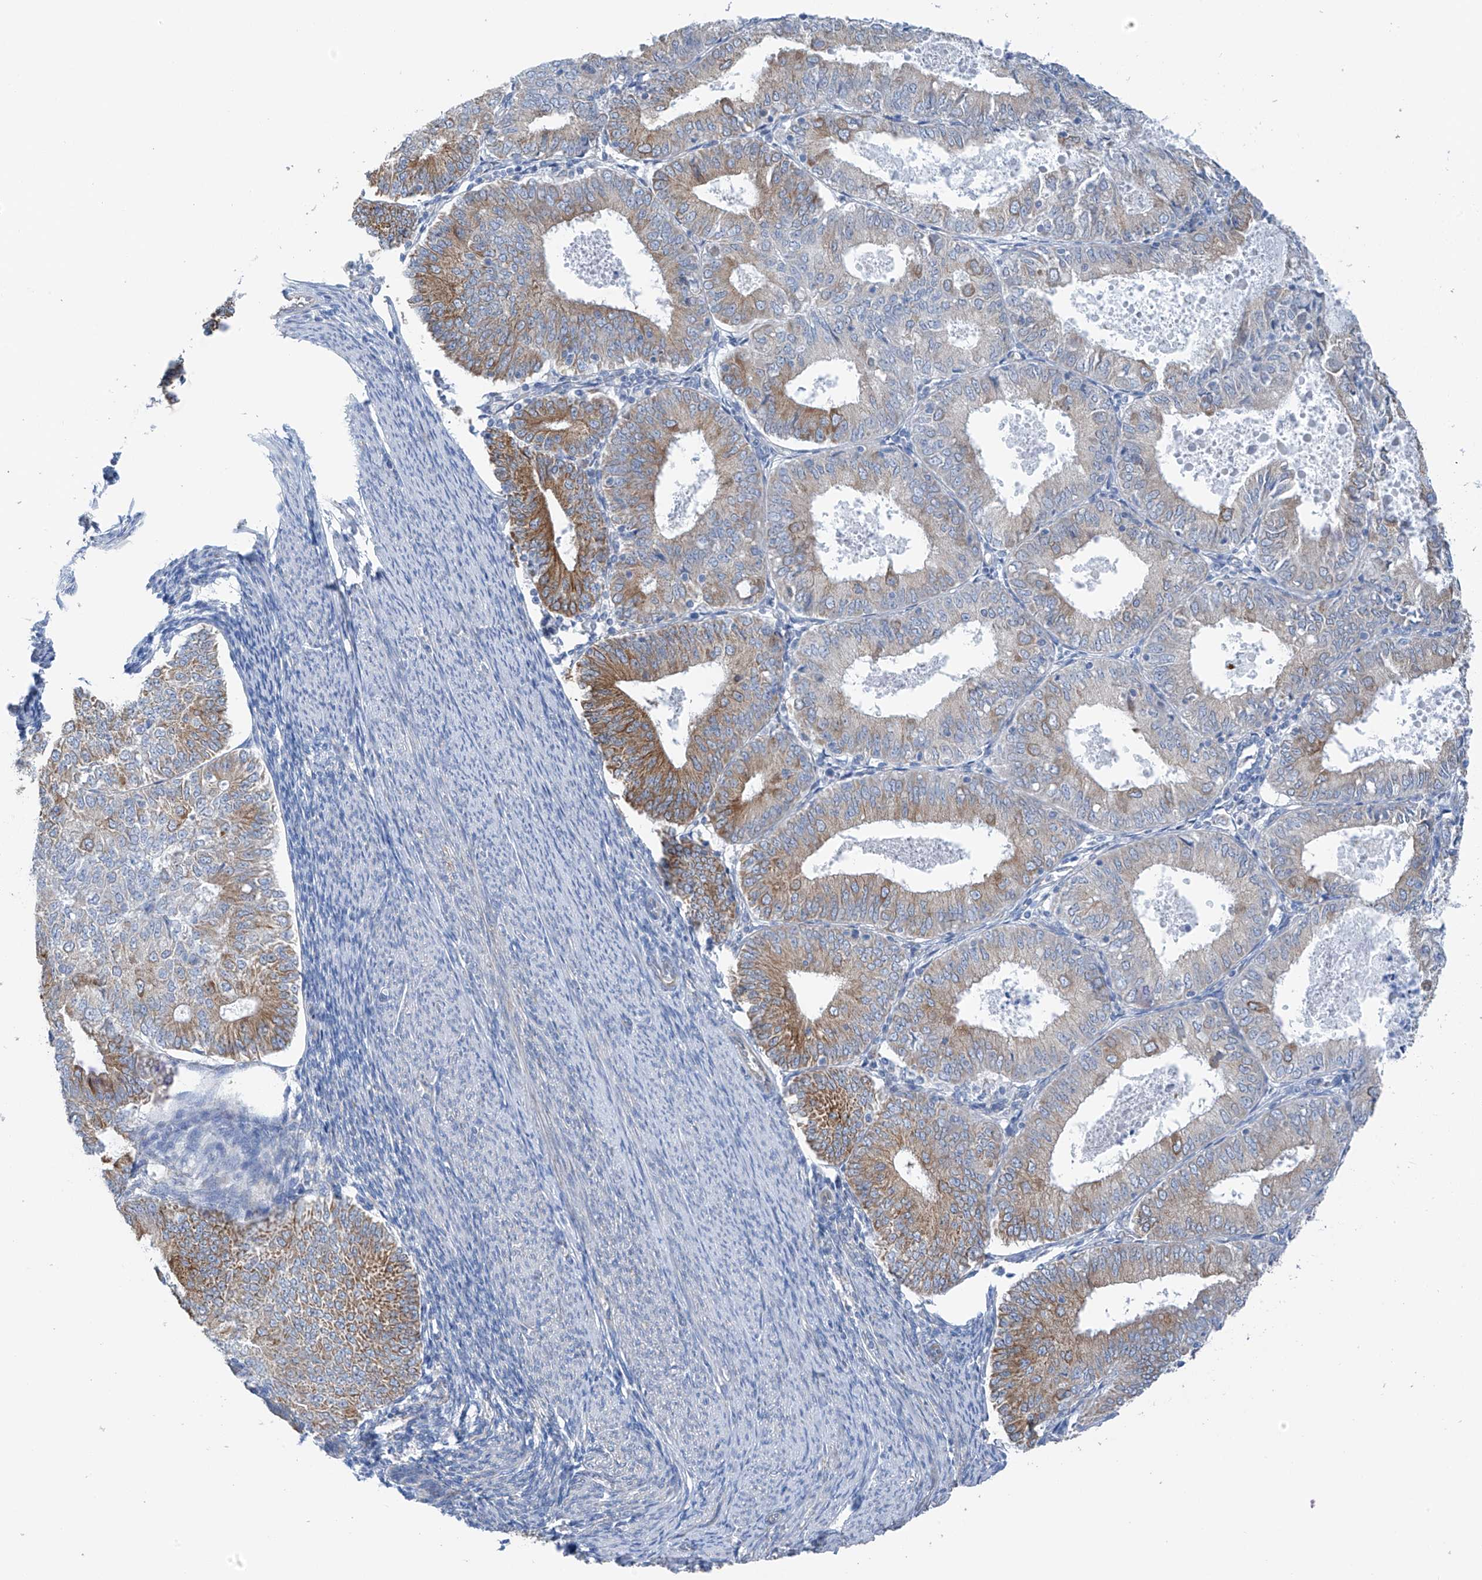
{"staining": {"intensity": "moderate", "quantity": "25%-75%", "location": "cytoplasmic/membranous"}, "tissue": "endometrial cancer", "cell_type": "Tumor cells", "image_type": "cancer", "snomed": [{"axis": "morphology", "description": "Adenocarcinoma, NOS"}, {"axis": "topography", "description": "Endometrium"}], "caption": "Endometrial adenocarcinoma was stained to show a protein in brown. There is medium levels of moderate cytoplasmic/membranous expression in approximately 25%-75% of tumor cells. (DAB IHC with brightfield microscopy, high magnification).", "gene": "RCN2", "patient": {"sex": "female", "age": 57}}